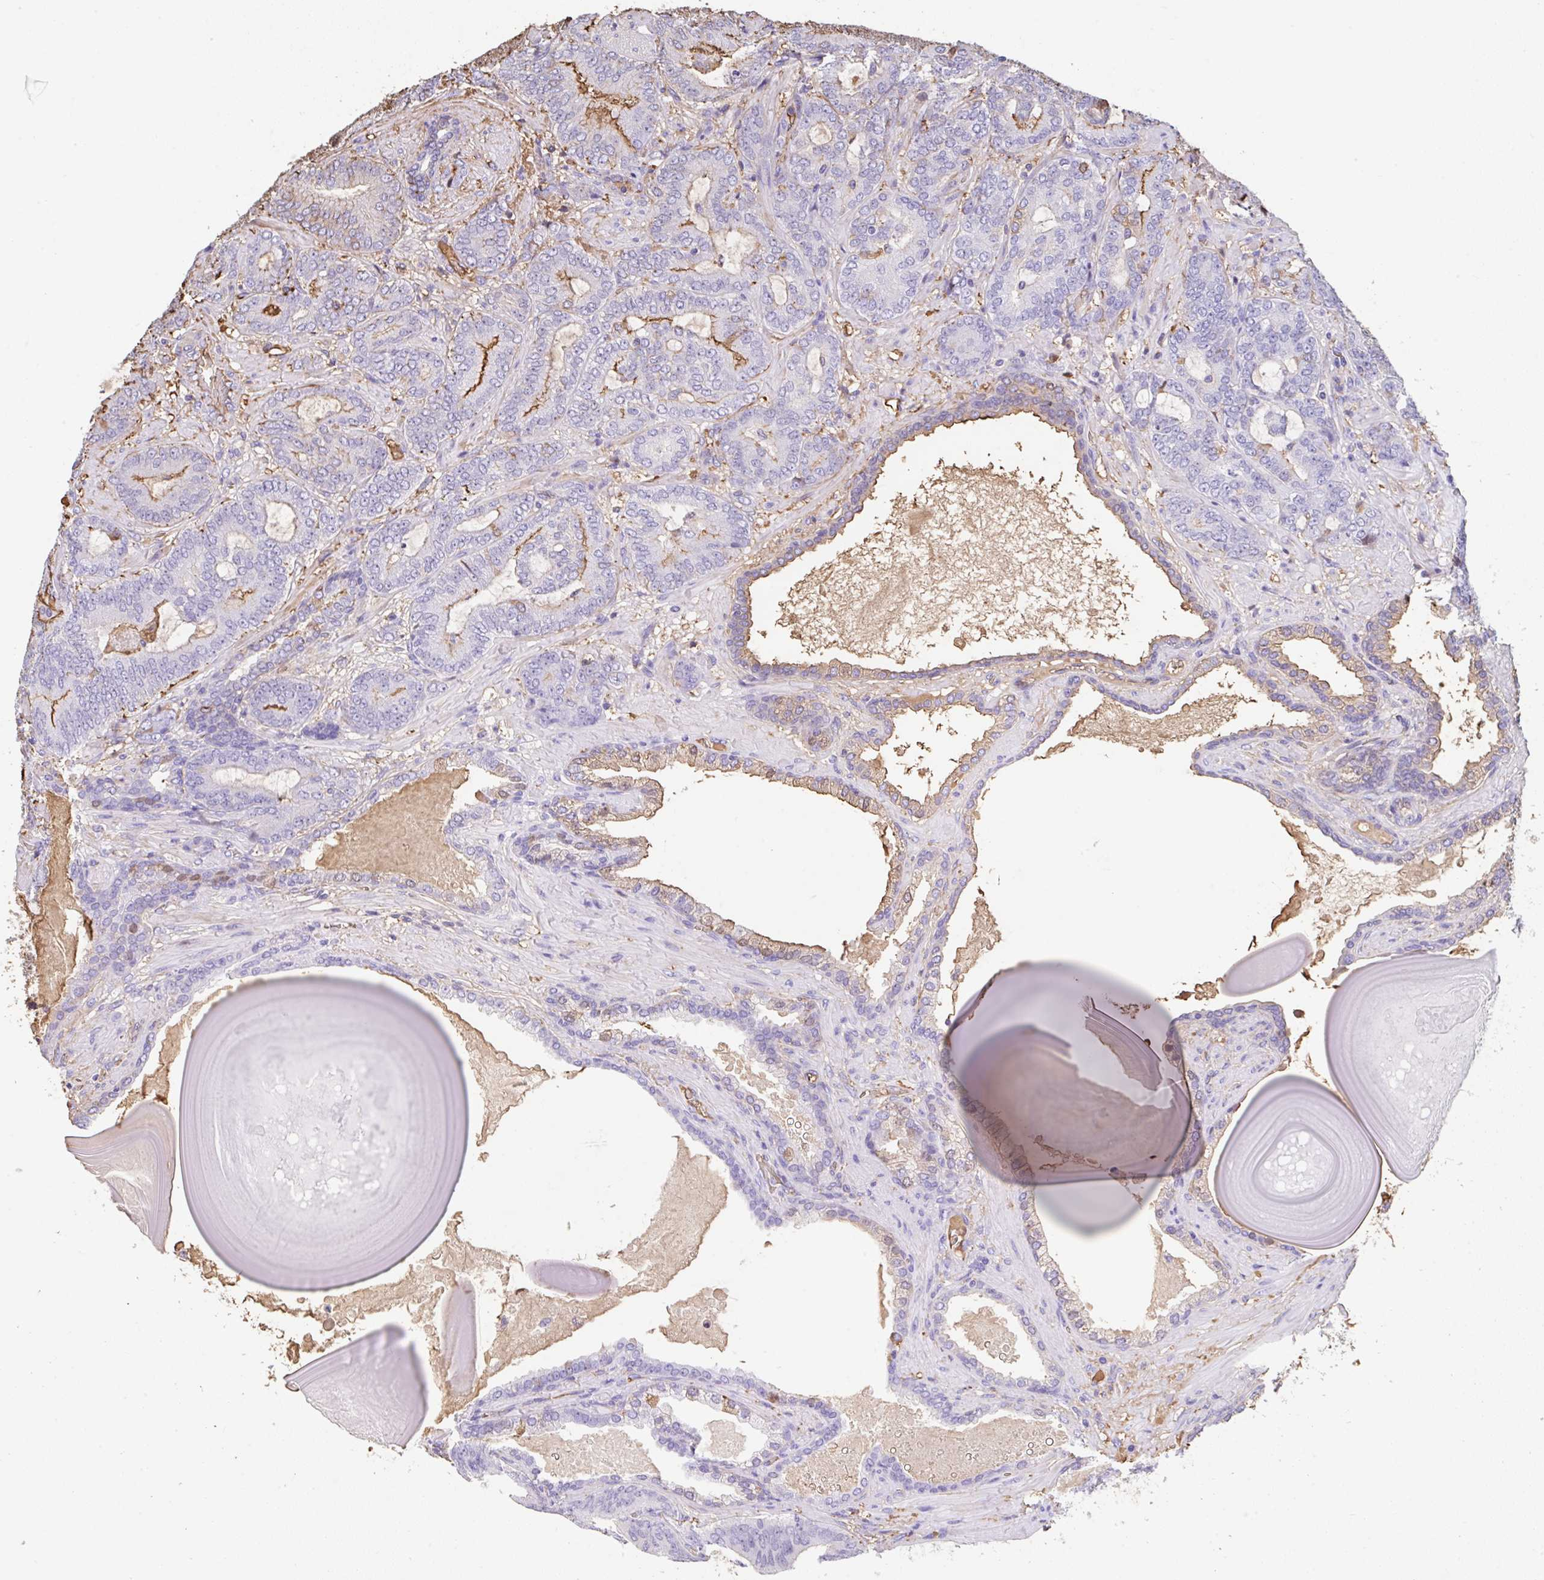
{"staining": {"intensity": "negative", "quantity": "none", "location": "none"}, "tissue": "prostate cancer", "cell_type": "Tumor cells", "image_type": "cancer", "snomed": [{"axis": "morphology", "description": "Adenocarcinoma, High grade"}, {"axis": "topography", "description": "Prostate"}], "caption": "DAB (3,3'-diaminobenzidine) immunohistochemical staining of prostate adenocarcinoma (high-grade) reveals no significant positivity in tumor cells.", "gene": "HOXC12", "patient": {"sex": "male", "age": 62}}